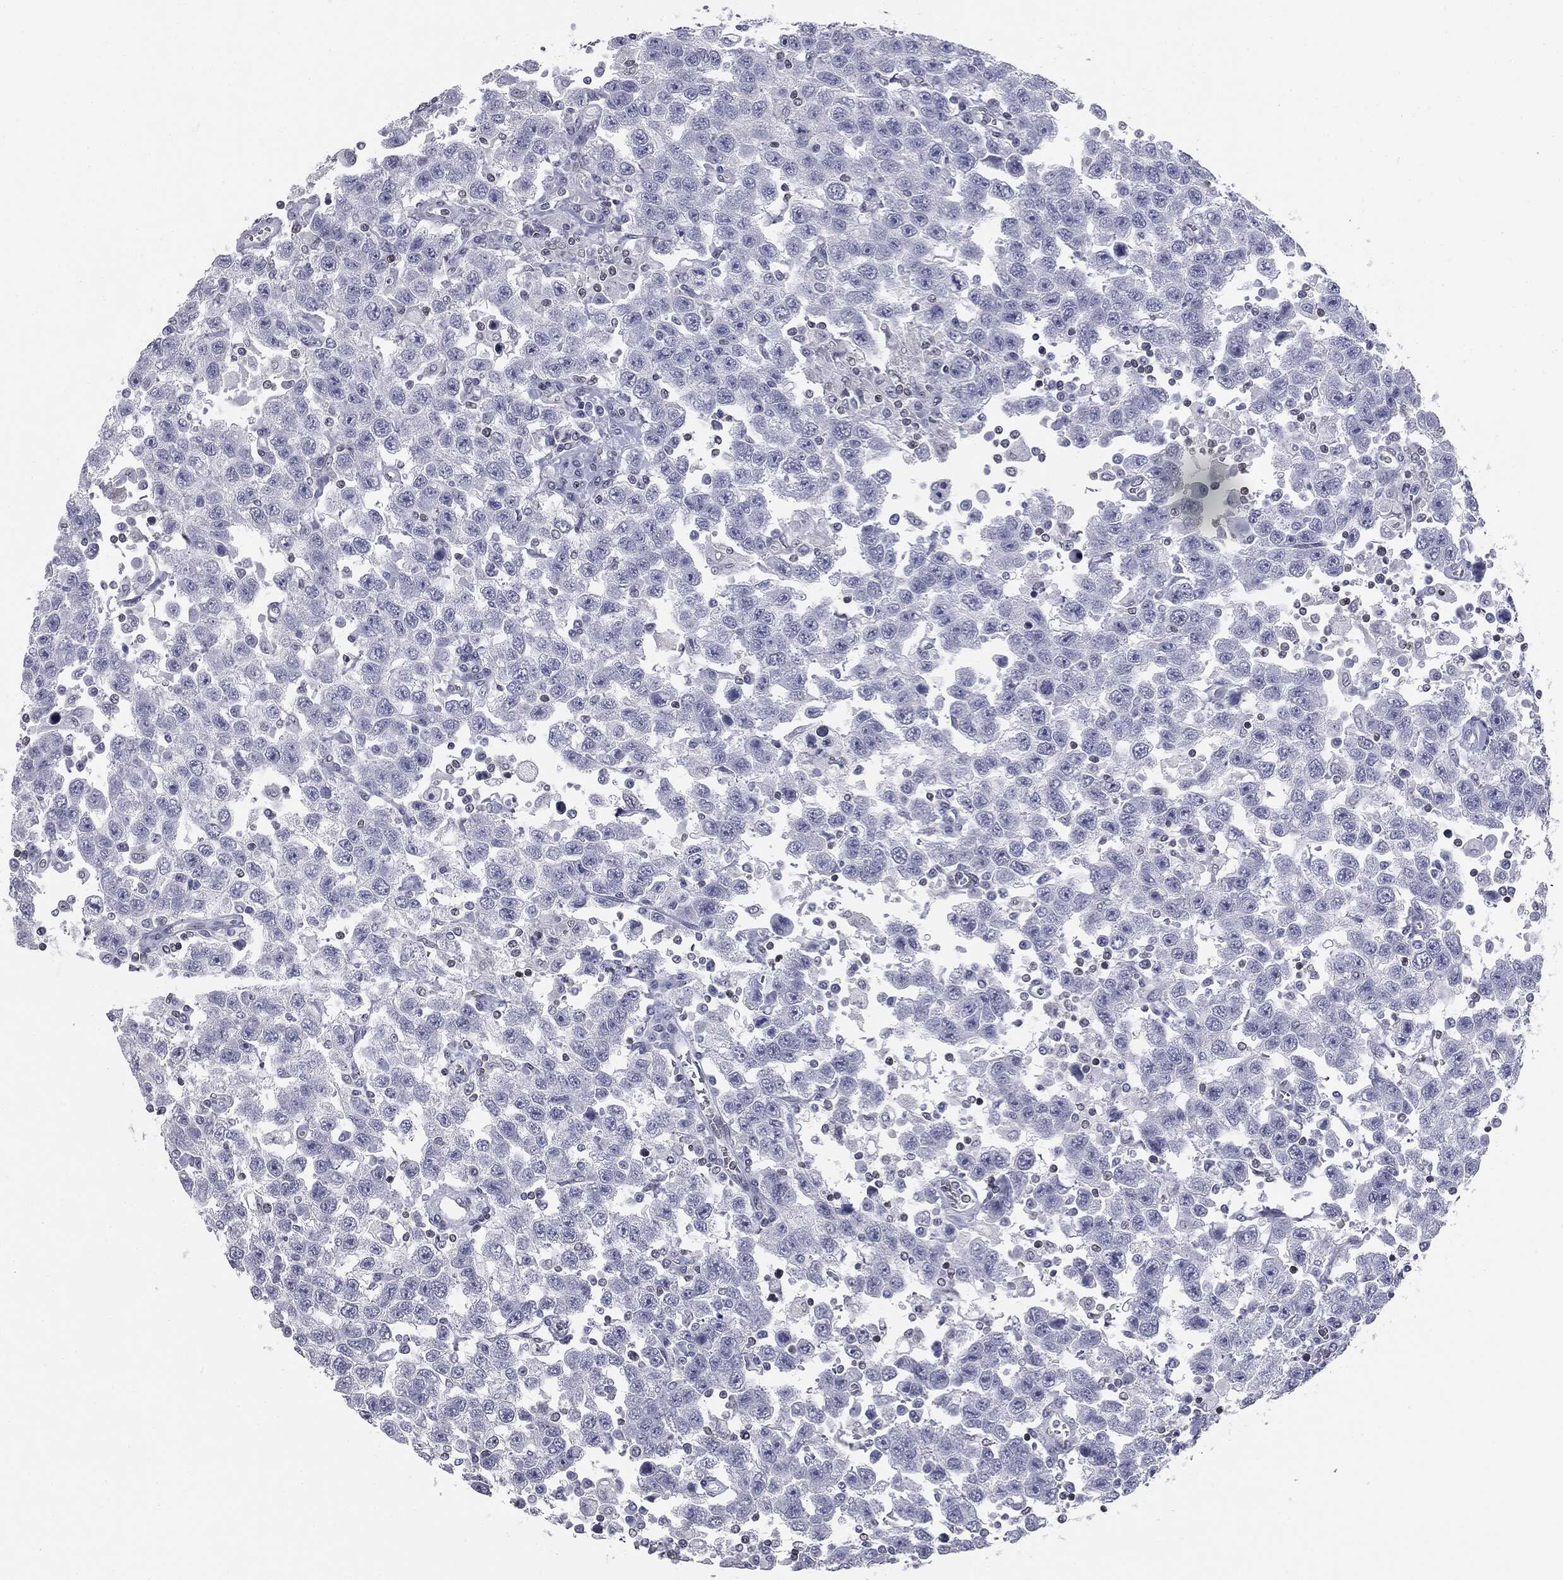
{"staining": {"intensity": "negative", "quantity": "none", "location": "none"}, "tissue": "testis cancer", "cell_type": "Tumor cells", "image_type": "cancer", "snomed": [{"axis": "morphology", "description": "Seminoma, NOS"}, {"axis": "topography", "description": "Testis"}], "caption": "Immunohistochemistry (IHC) photomicrograph of seminoma (testis) stained for a protein (brown), which exhibits no positivity in tumor cells. (DAB immunohistochemistry with hematoxylin counter stain).", "gene": "ALDOB", "patient": {"sex": "male", "age": 41}}